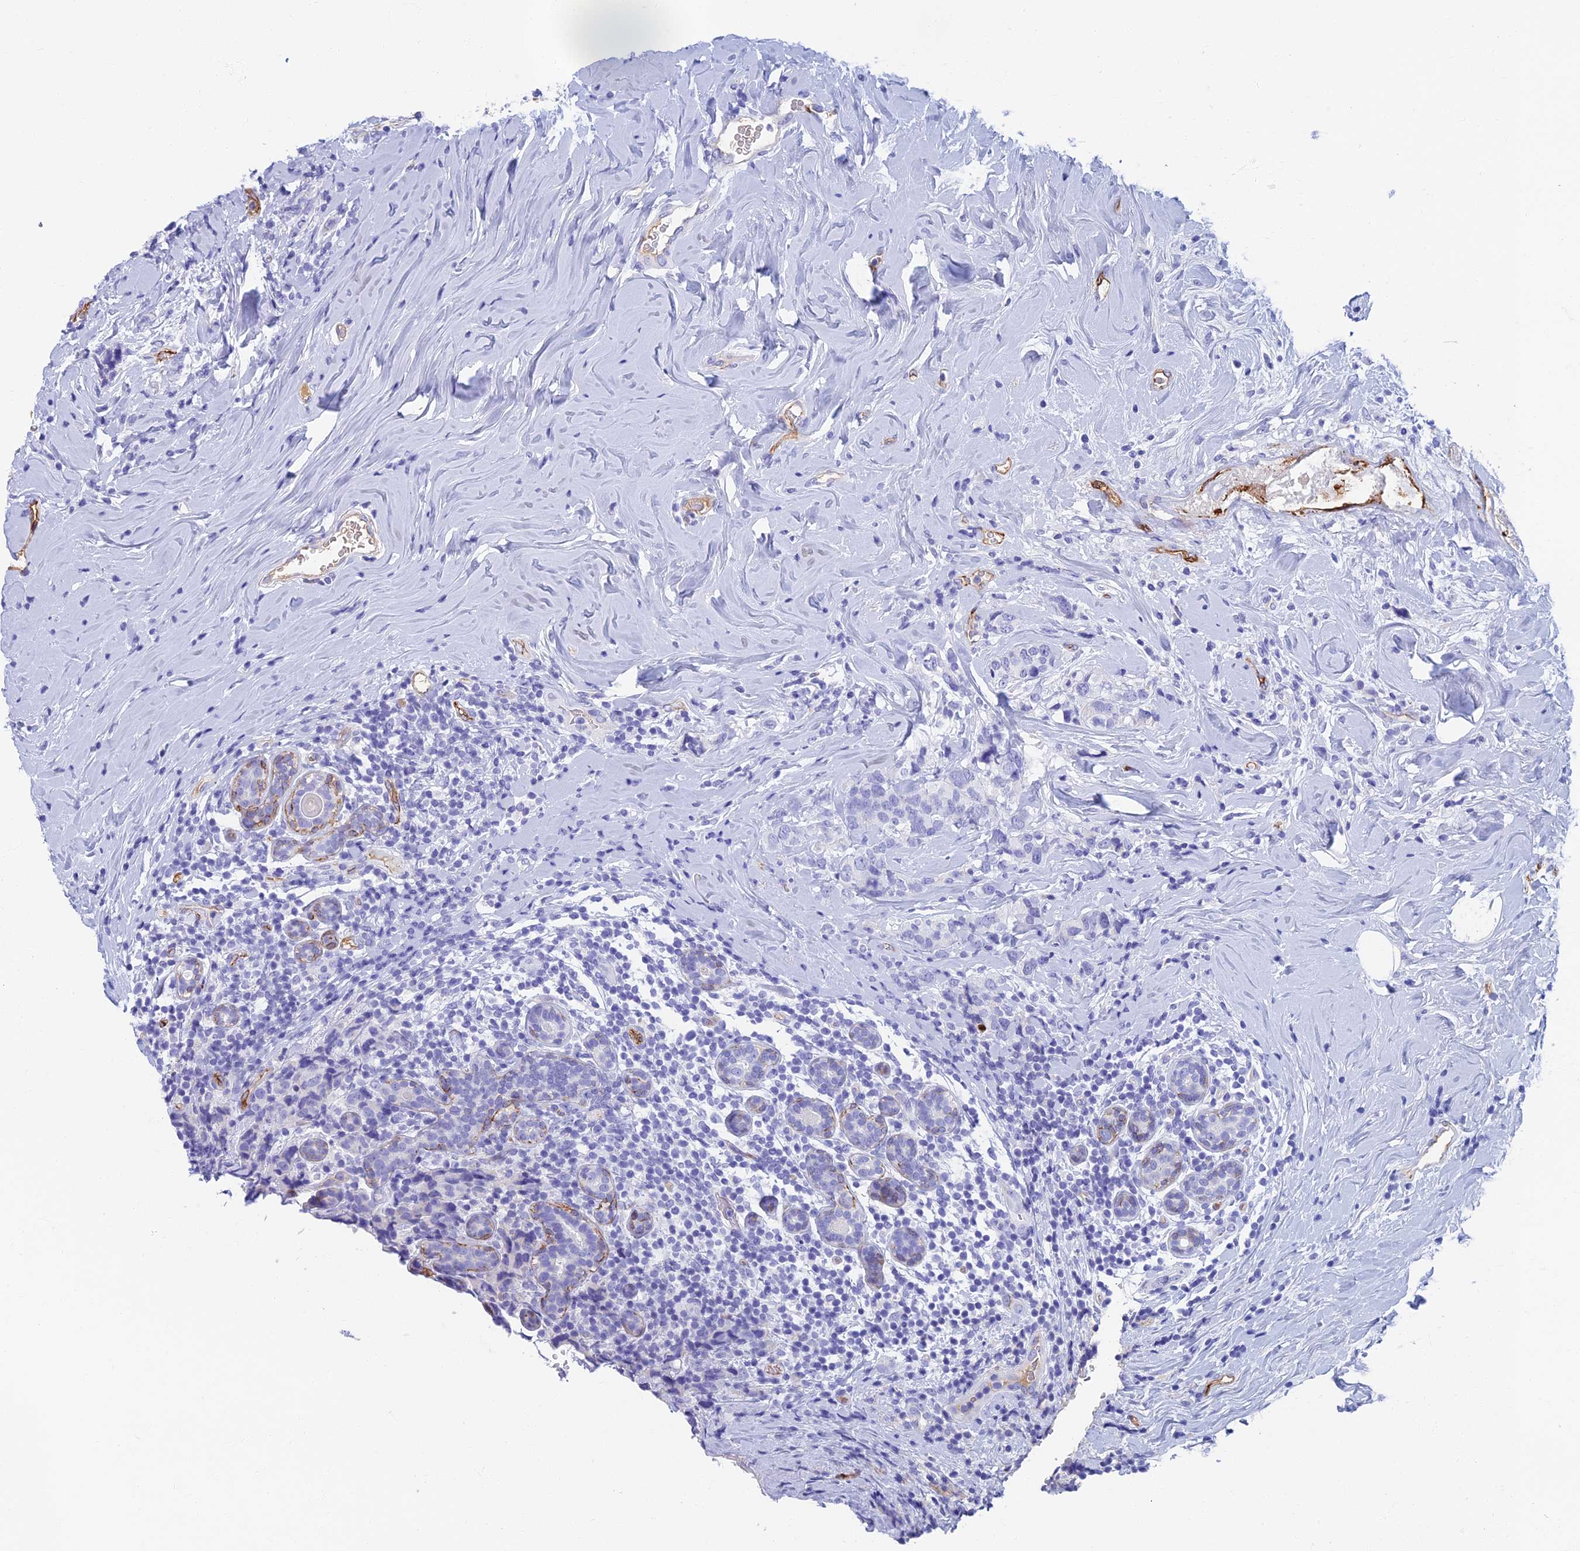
{"staining": {"intensity": "negative", "quantity": "none", "location": "none"}, "tissue": "breast cancer", "cell_type": "Tumor cells", "image_type": "cancer", "snomed": [{"axis": "morphology", "description": "Lobular carcinoma"}, {"axis": "topography", "description": "Breast"}], "caption": "Lobular carcinoma (breast) stained for a protein using immunohistochemistry demonstrates no positivity tumor cells.", "gene": "ETFRF1", "patient": {"sex": "female", "age": 59}}